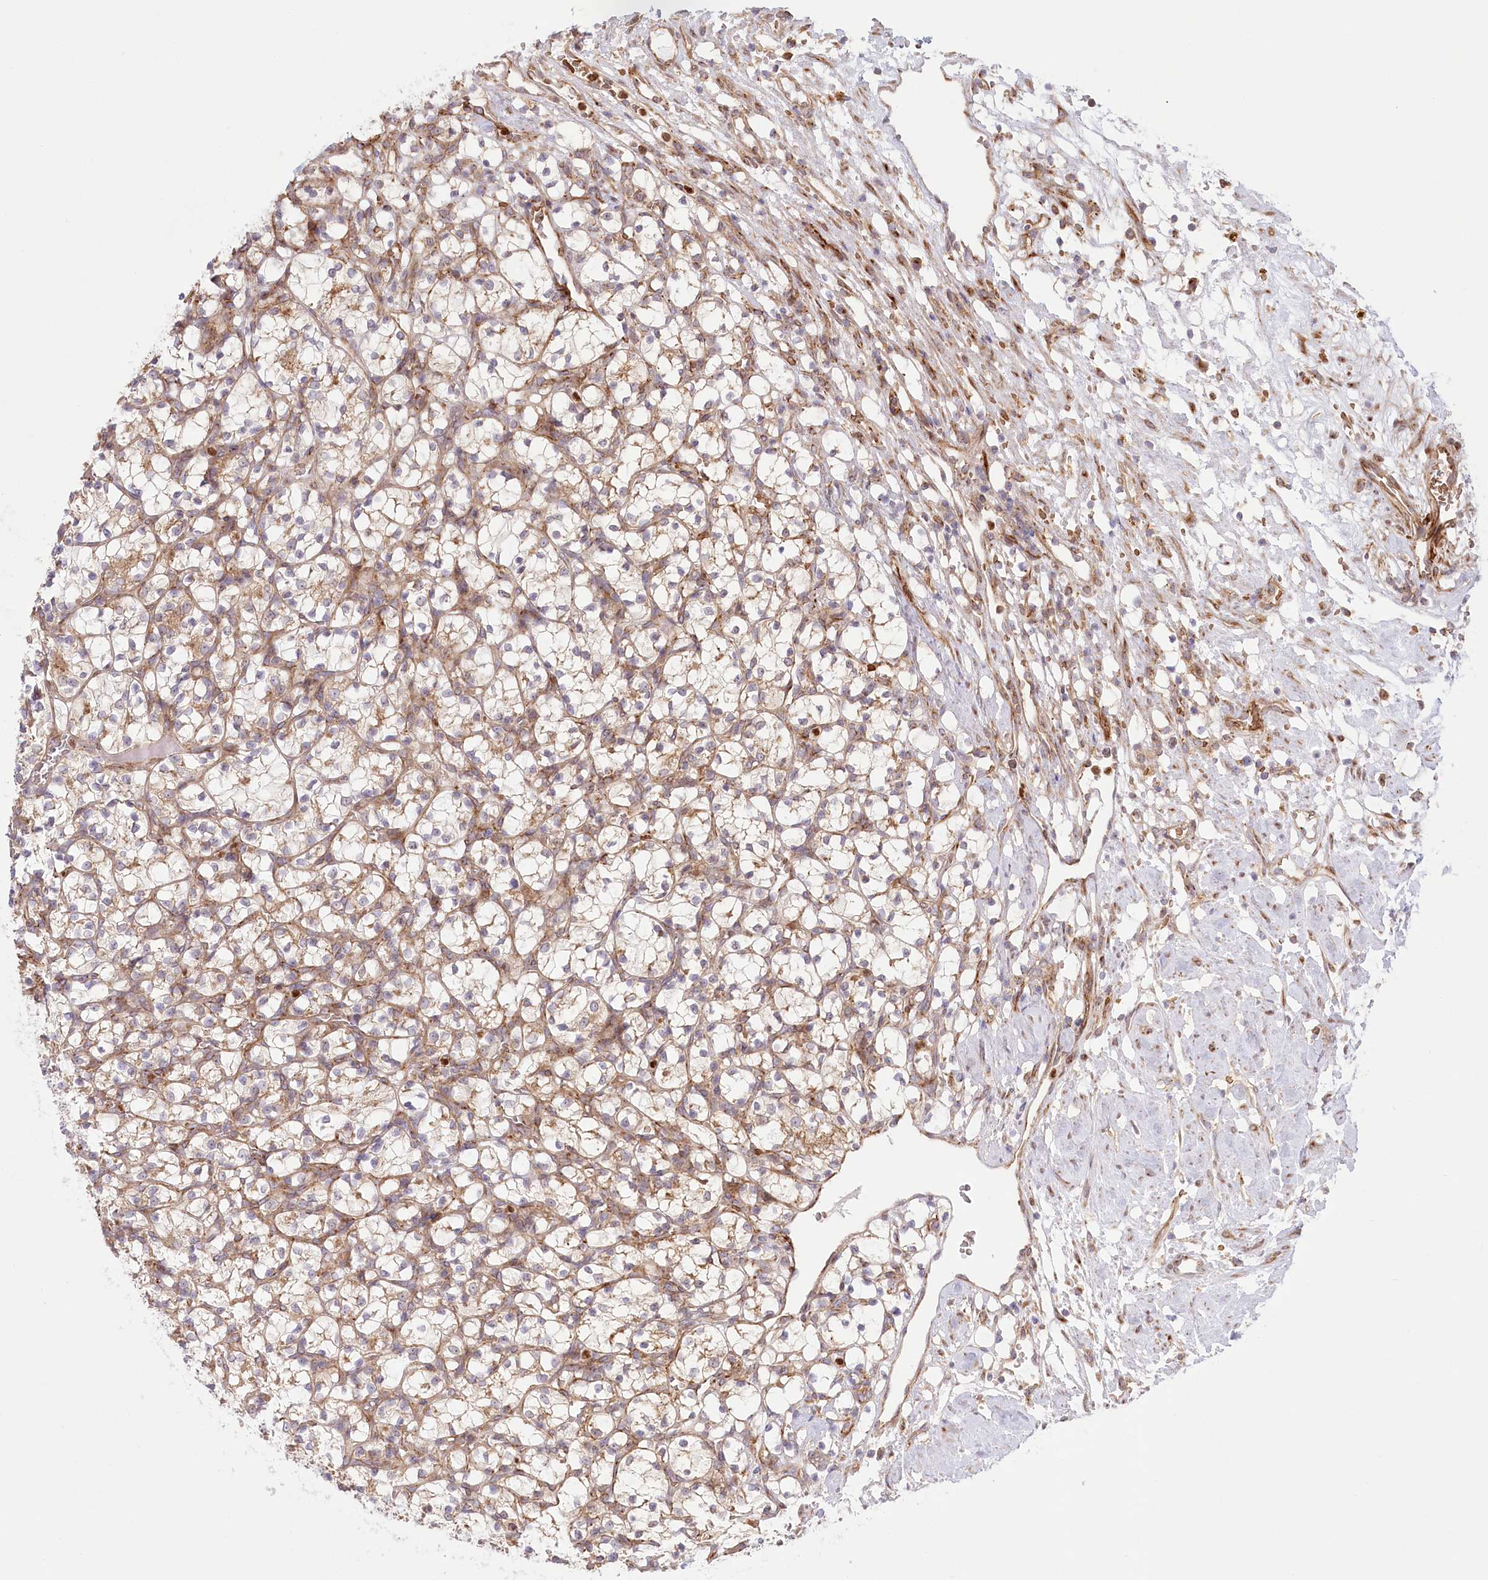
{"staining": {"intensity": "weak", "quantity": ">75%", "location": "cytoplasmic/membranous"}, "tissue": "renal cancer", "cell_type": "Tumor cells", "image_type": "cancer", "snomed": [{"axis": "morphology", "description": "Adenocarcinoma, NOS"}, {"axis": "topography", "description": "Kidney"}], "caption": "This micrograph exhibits adenocarcinoma (renal) stained with immunohistochemistry to label a protein in brown. The cytoplasmic/membranous of tumor cells show weak positivity for the protein. Nuclei are counter-stained blue.", "gene": "COMMD3", "patient": {"sex": "female", "age": 69}}